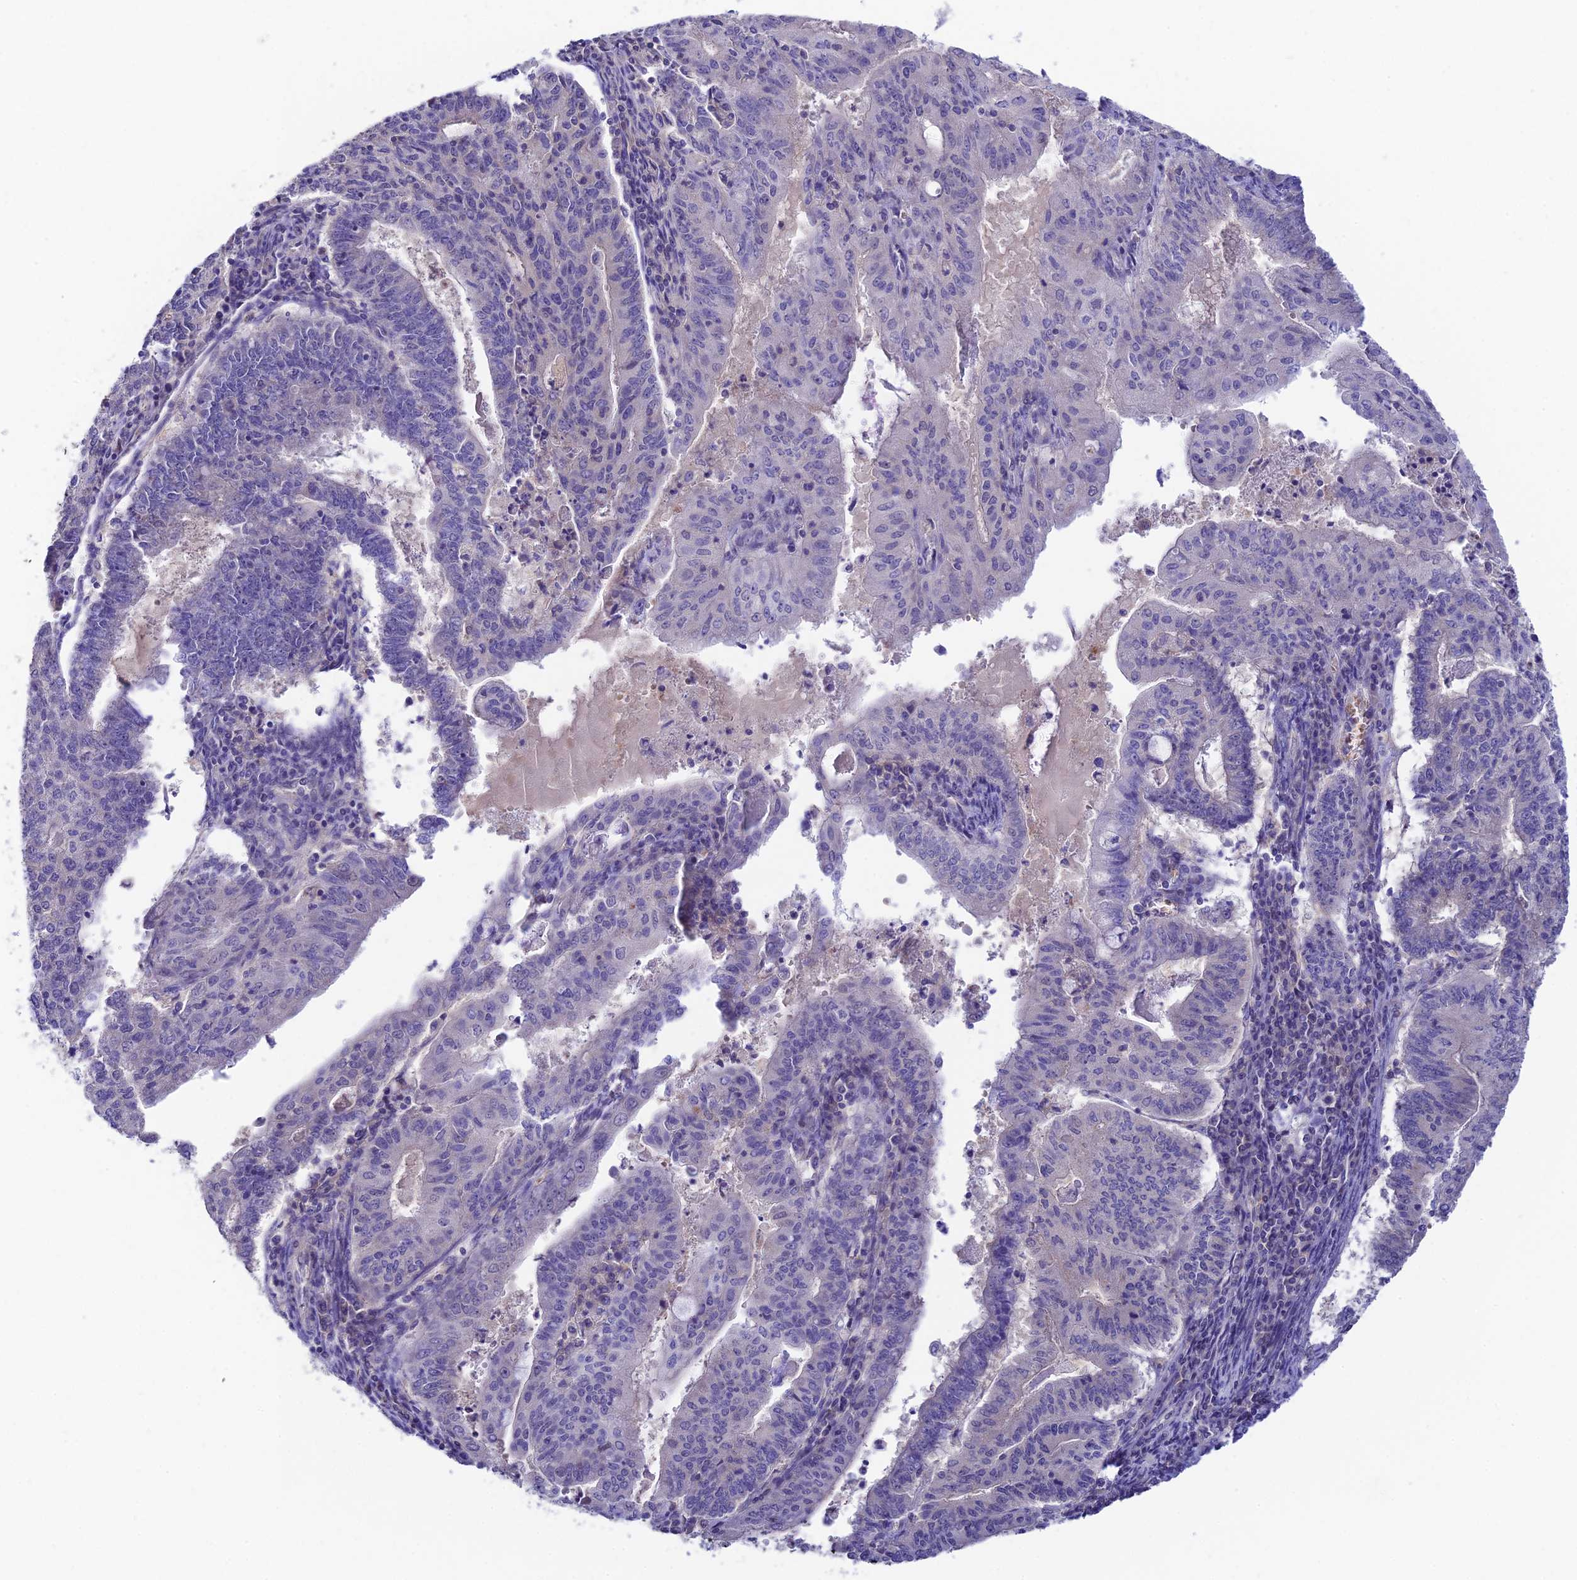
{"staining": {"intensity": "negative", "quantity": "none", "location": "none"}, "tissue": "endometrial cancer", "cell_type": "Tumor cells", "image_type": "cancer", "snomed": [{"axis": "morphology", "description": "Adenocarcinoma, NOS"}, {"axis": "topography", "description": "Endometrium"}], "caption": "This micrograph is of adenocarcinoma (endometrial) stained with IHC to label a protein in brown with the nuclei are counter-stained blue. There is no positivity in tumor cells. (Immunohistochemistry (ihc), brightfield microscopy, high magnification).", "gene": "DUSP29", "patient": {"sex": "female", "age": 59}}